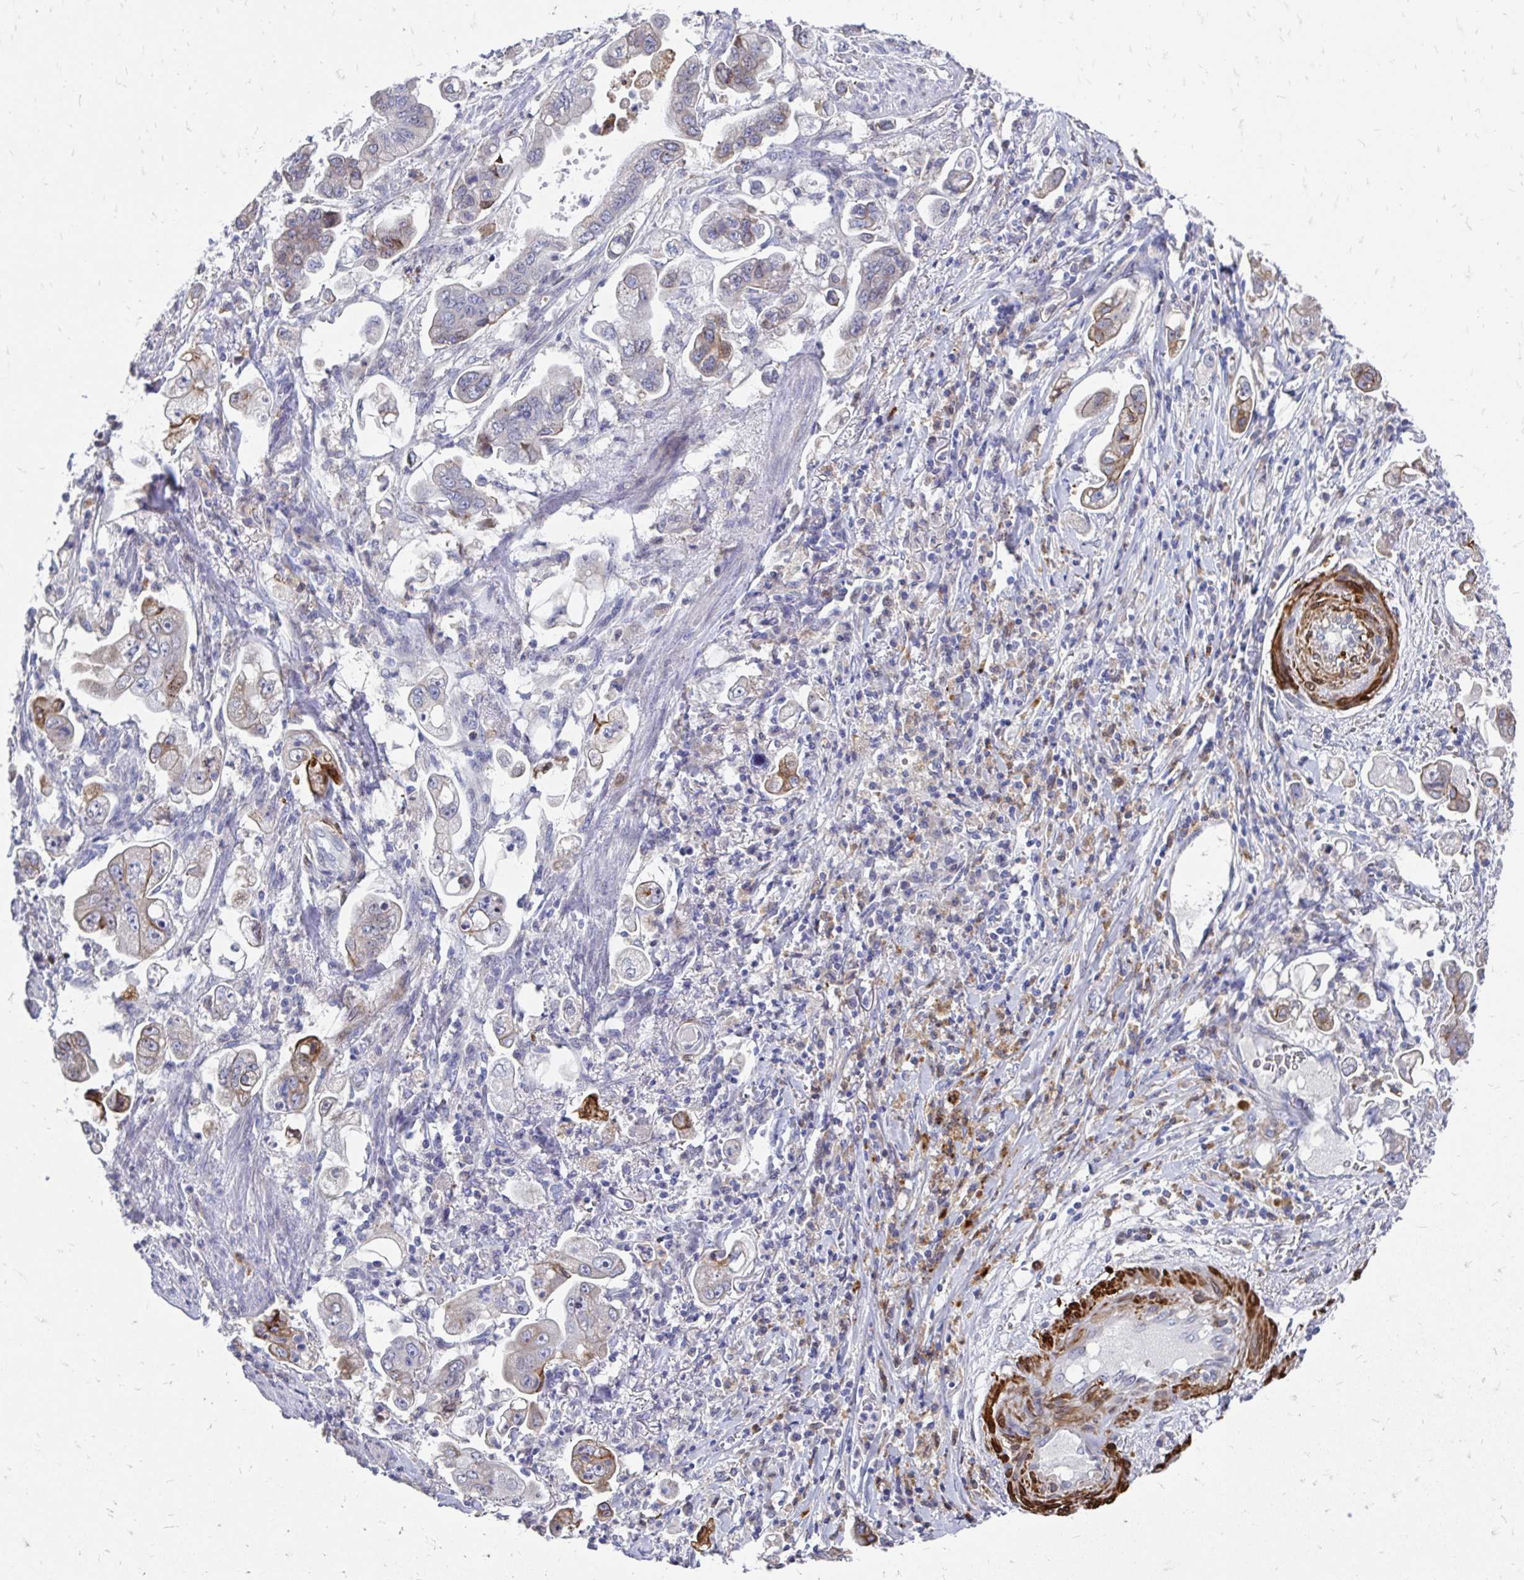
{"staining": {"intensity": "weak", "quantity": "<25%", "location": "cytoplasmic/membranous"}, "tissue": "stomach cancer", "cell_type": "Tumor cells", "image_type": "cancer", "snomed": [{"axis": "morphology", "description": "Adenocarcinoma, NOS"}, {"axis": "topography", "description": "Stomach"}], "caption": "Photomicrograph shows no protein staining in tumor cells of stomach adenocarcinoma tissue.", "gene": "CDKL1", "patient": {"sex": "male", "age": 62}}